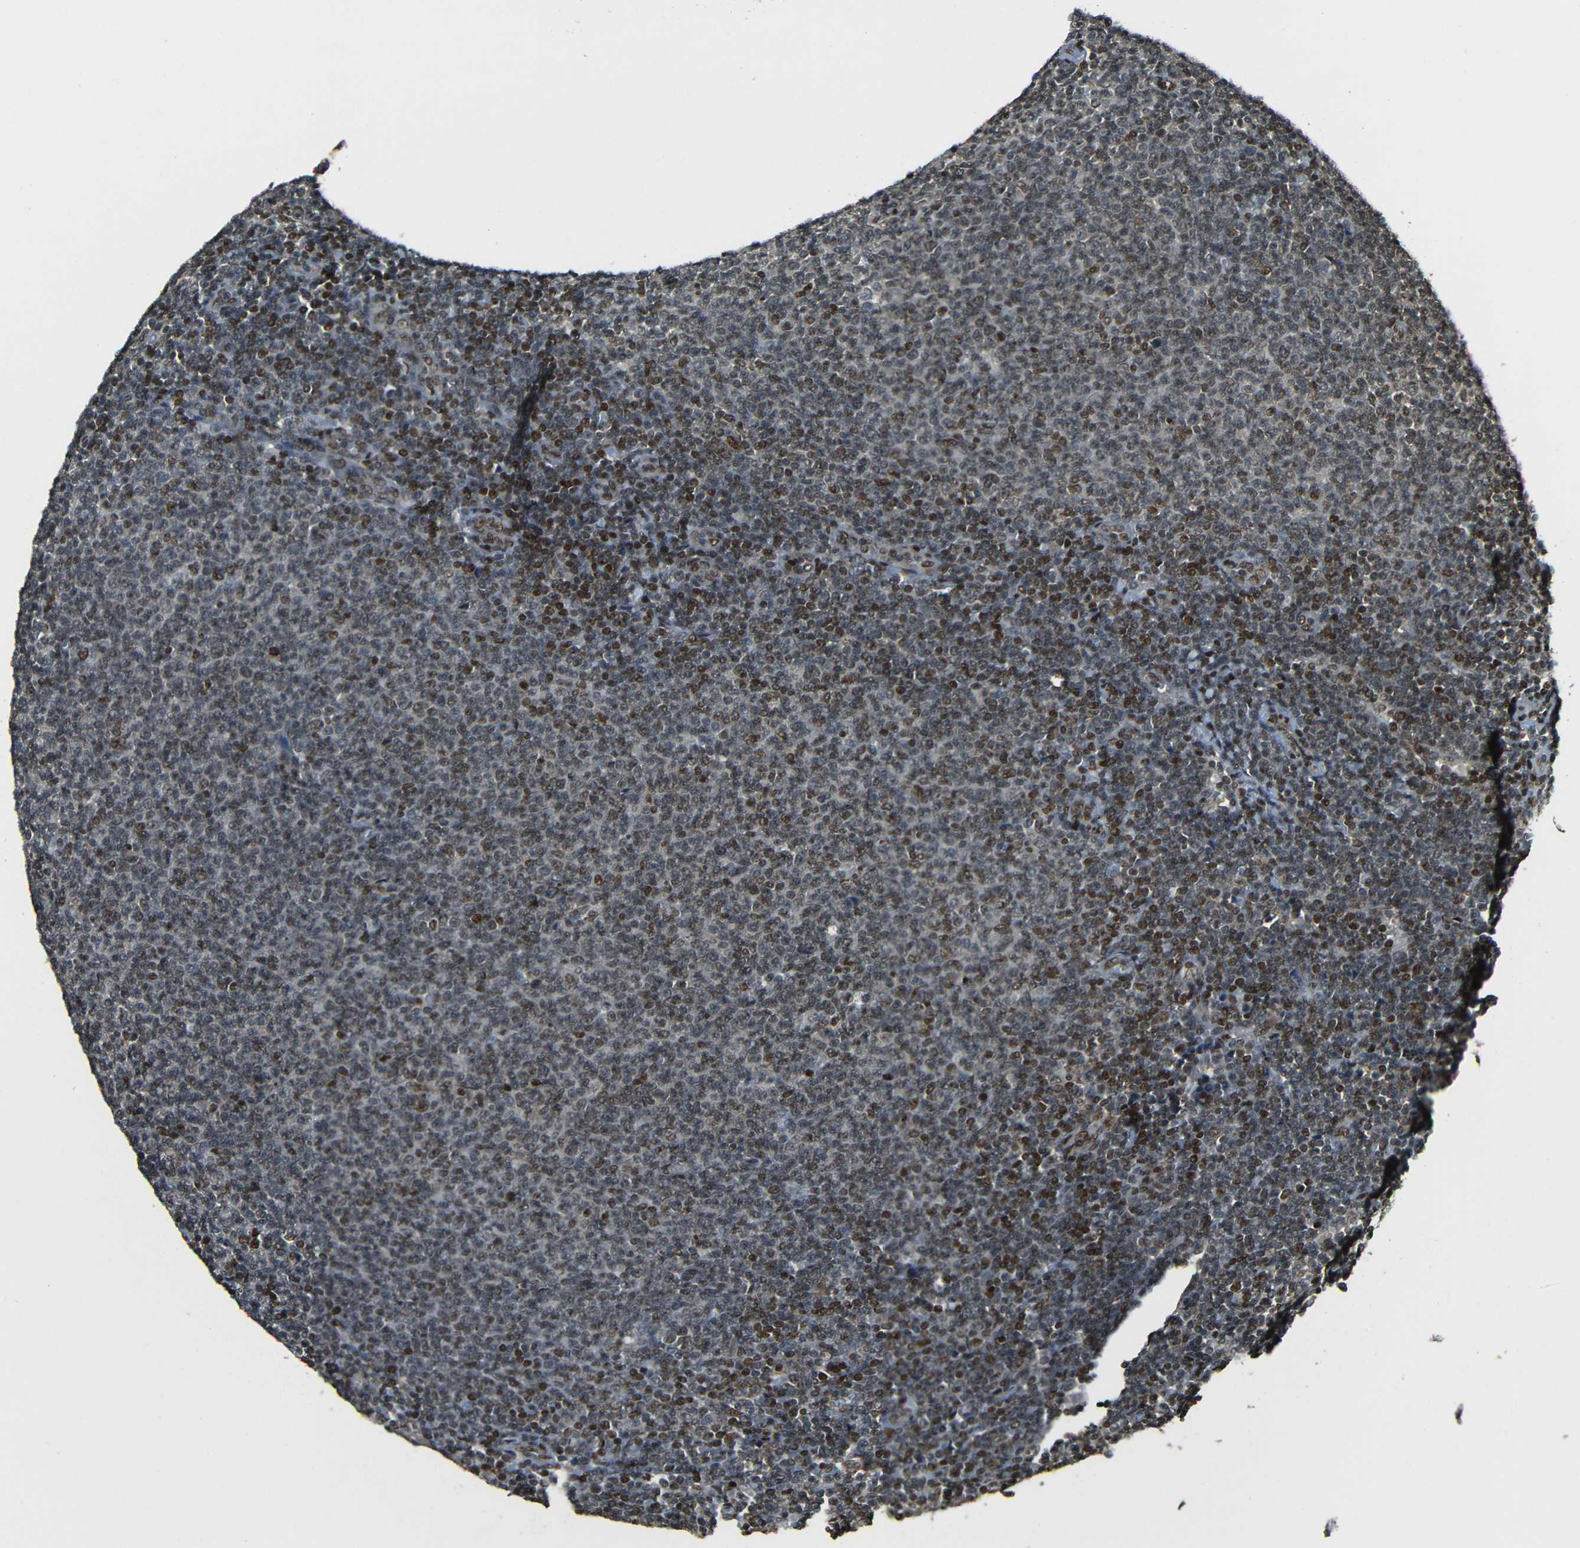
{"staining": {"intensity": "moderate", "quantity": "<25%", "location": "nuclear"}, "tissue": "lymphoma", "cell_type": "Tumor cells", "image_type": "cancer", "snomed": [{"axis": "morphology", "description": "Malignant lymphoma, non-Hodgkin's type, Low grade"}, {"axis": "topography", "description": "Lymph node"}], "caption": "Immunohistochemical staining of human lymphoma shows low levels of moderate nuclear protein expression in about <25% of tumor cells. (brown staining indicates protein expression, while blue staining denotes nuclei).", "gene": "PSIP1", "patient": {"sex": "male", "age": 66}}